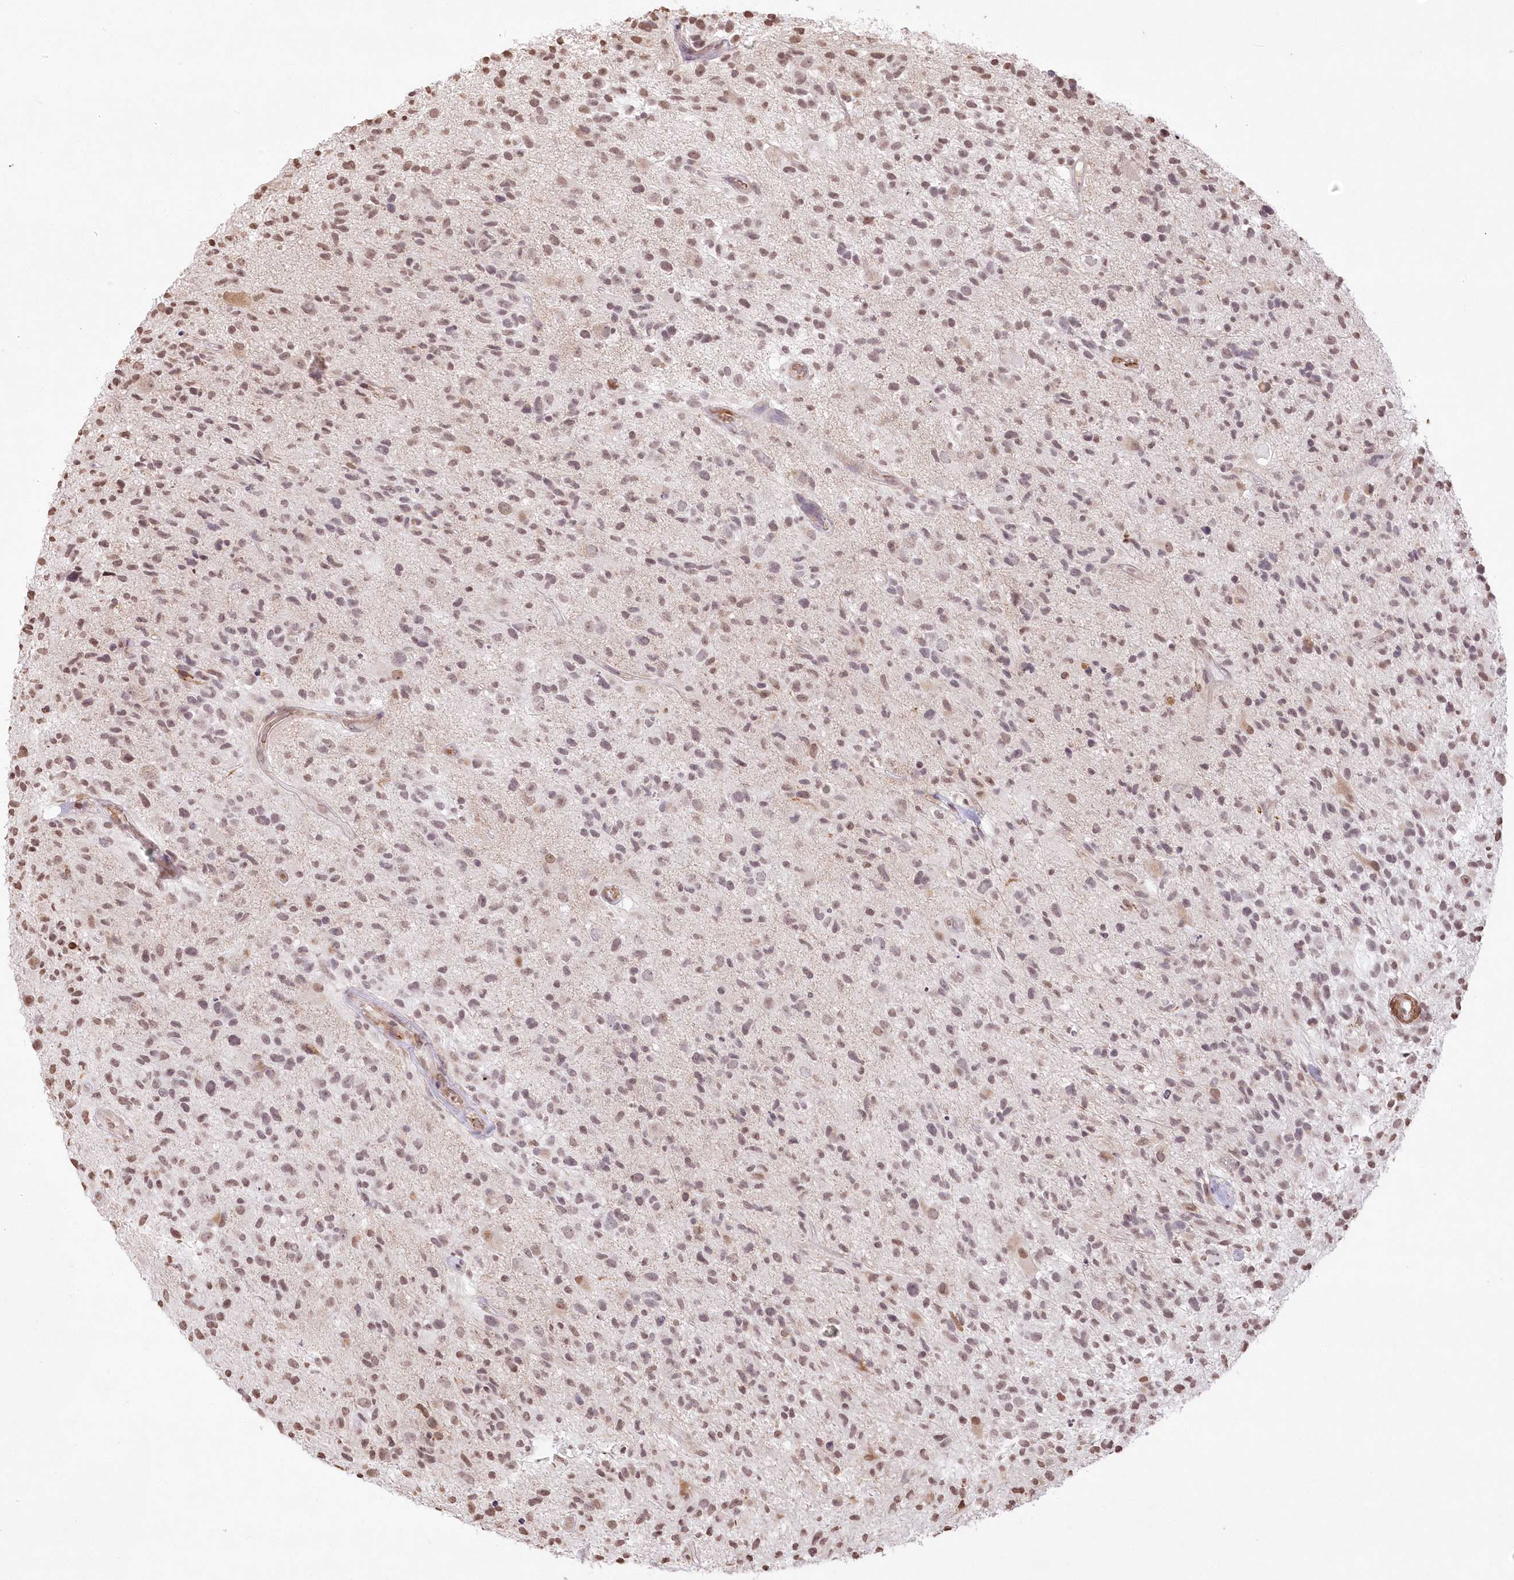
{"staining": {"intensity": "weak", "quantity": "<25%", "location": "nuclear"}, "tissue": "glioma", "cell_type": "Tumor cells", "image_type": "cancer", "snomed": [{"axis": "morphology", "description": "Glioma, malignant, High grade"}, {"axis": "morphology", "description": "Glioblastoma, NOS"}, {"axis": "topography", "description": "Brain"}], "caption": "A high-resolution image shows immunohistochemistry (IHC) staining of glioma, which demonstrates no significant positivity in tumor cells. Brightfield microscopy of immunohistochemistry stained with DAB (3,3'-diaminobenzidine) (brown) and hematoxylin (blue), captured at high magnification.", "gene": "RBM27", "patient": {"sex": "male", "age": 60}}